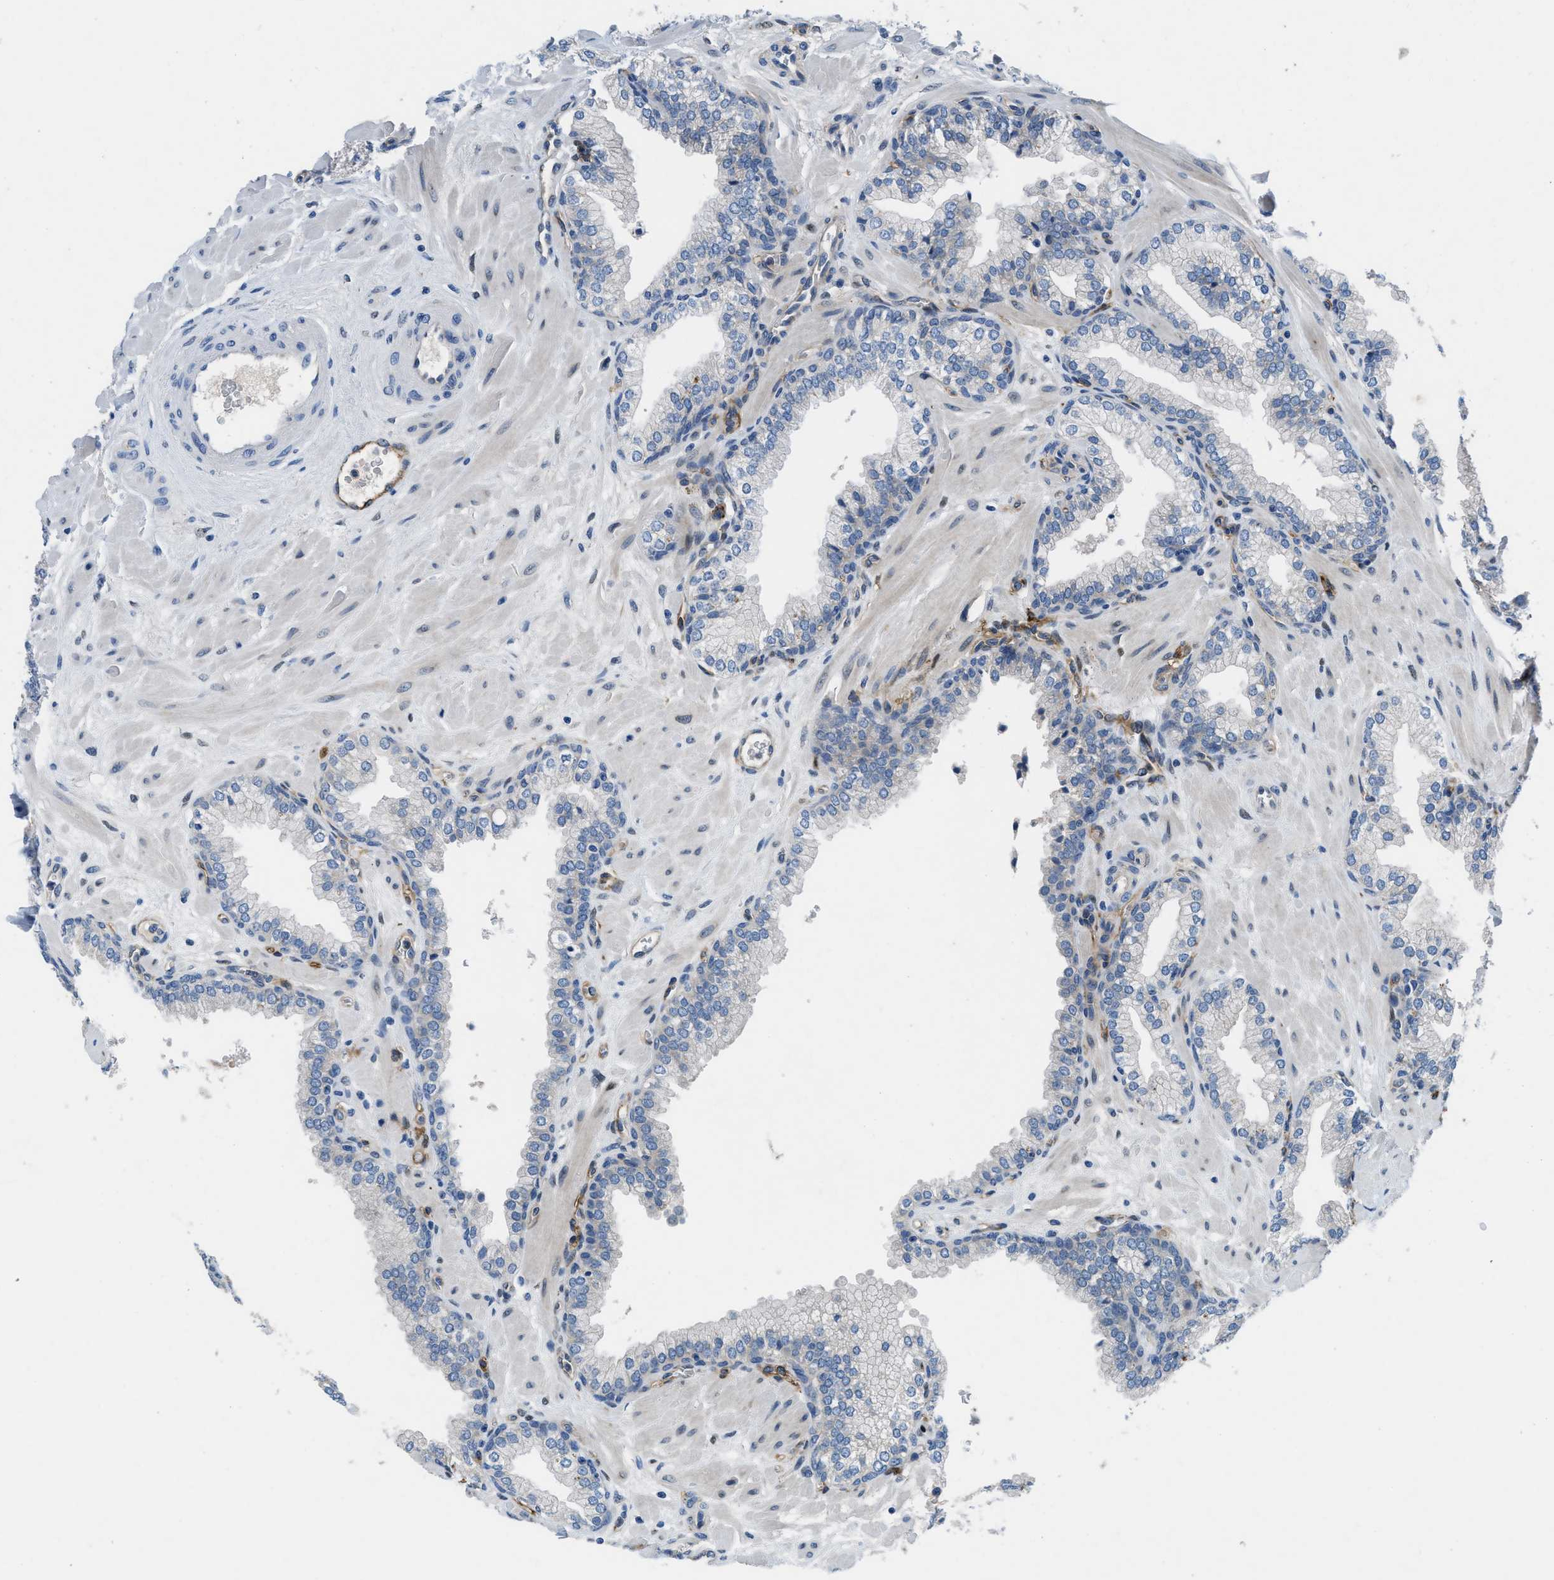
{"staining": {"intensity": "negative", "quantity": "none", "location": "none"}, "tissue": "prostate", "cell_type": "Glandular cells", "image_type": "normal", "snomed": [{"axis": "morphology", "description": "Normal tissue, NOS"}, {"axis": "morphology", "description": "Urothelial carcinoma, Low grade"}, {"axis": "topography", "description": "Urinary bladder"}, {"axis": "topography", "description": "Prostate"}], "caption": "Image shows no significant protein expression in glandular cells of unremarkable prostate. The staining is performed using DAB brown chromogen with nuclei counter-stained in using hematoxylin.", "gene": "PGR", "patient": {"sex": "male", "age": 60}}